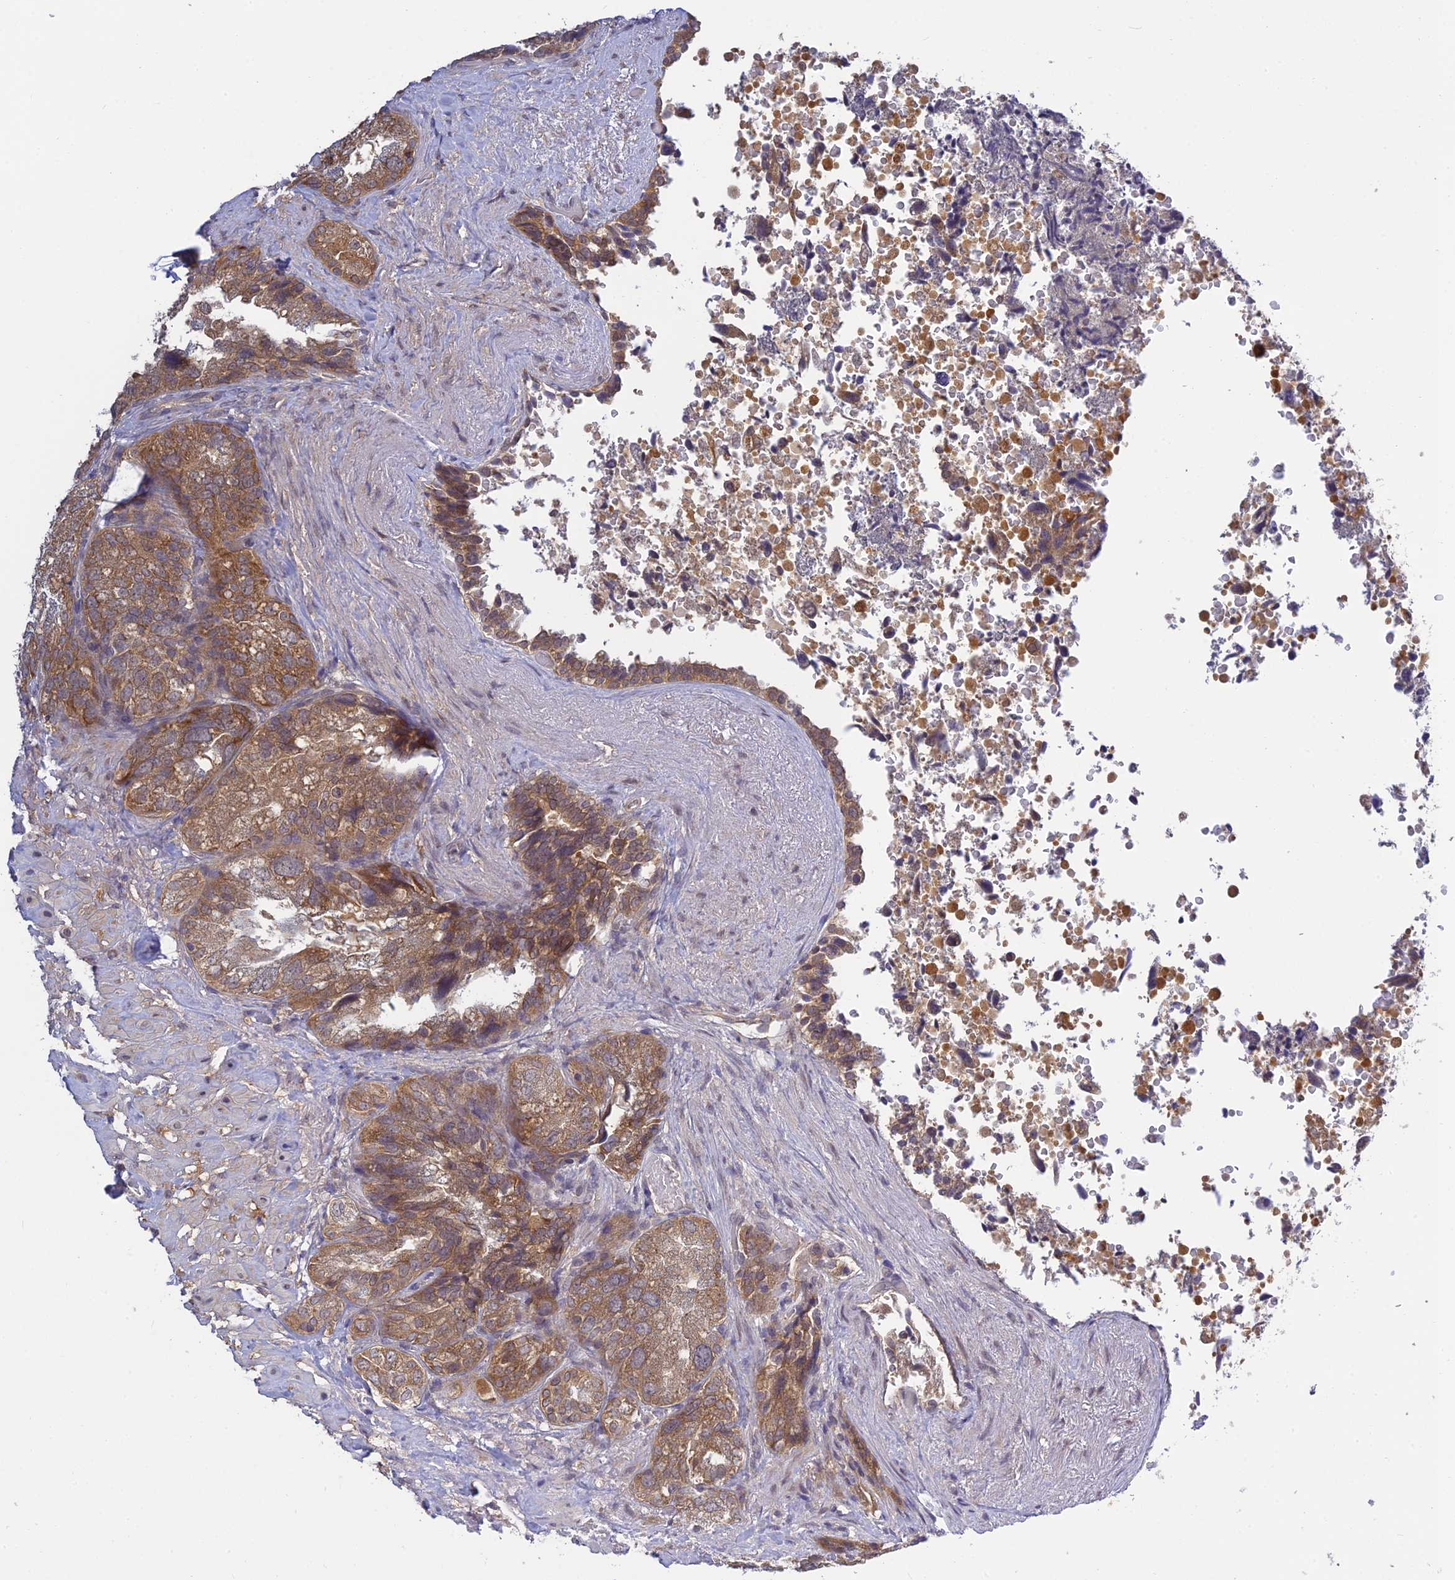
{"staining": {"intensity": "moderate", "quantity": ">75%", "location": "cytoplasmic/membranous,nuclear"}, "tissue": "seminal vesicle", "cell_type": "Glandular cells", "image_type": "normal", "snomed": [{"axis": "morphology", "description": "Normal tissue, NOS"}, {"axis": "topography", "description": "Seminal veicle"}, {"axis": "topography", "description": "Peripheral nerve tissue"}], "caption": "An image of human seminal vesicle stained for a protein demonstrates moderate cytoplasmic/membranous,nuclear brown staining in glandular cells.", "gene": "SKIC8", "patient": {"sex": "male", "age": 63}}